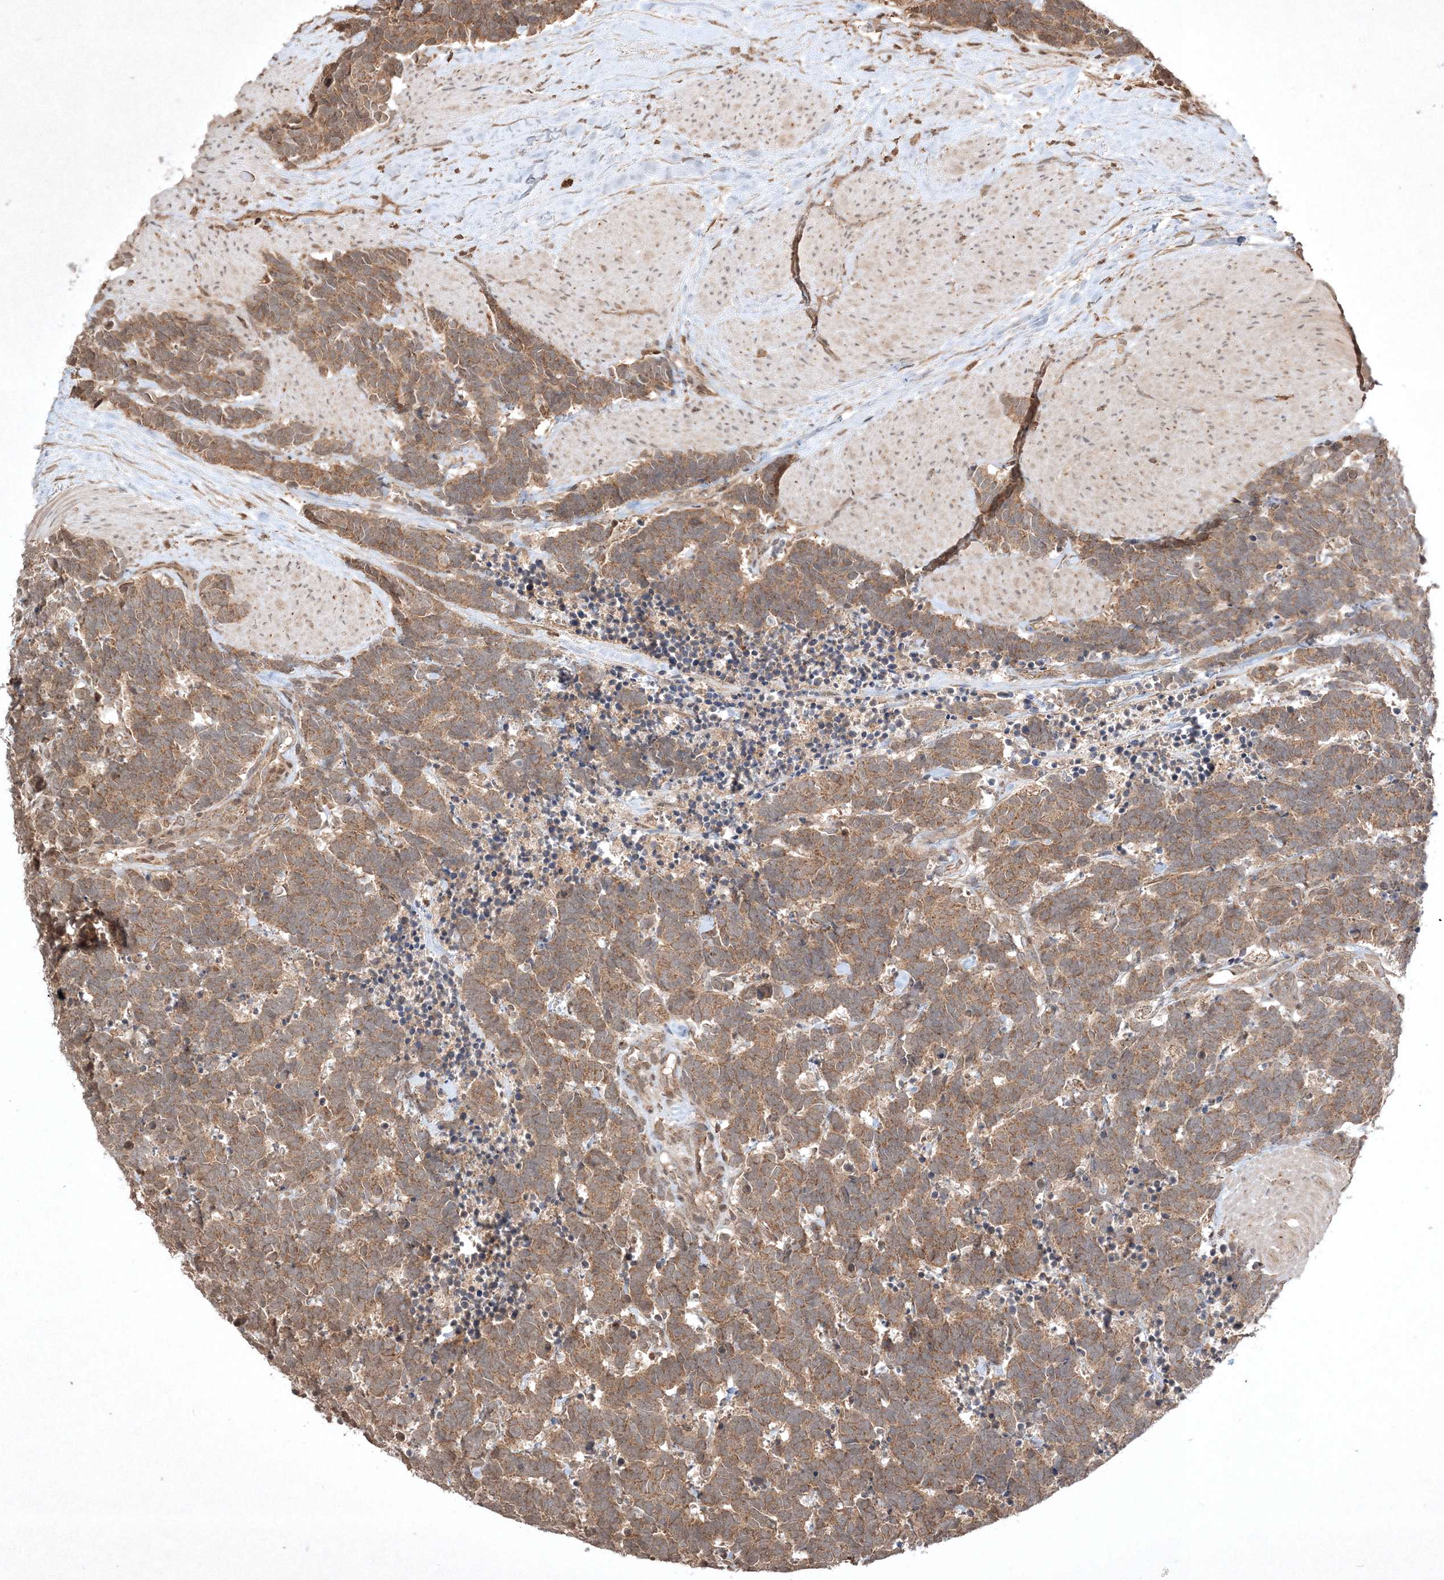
{"staining": {"intensity": "moderate", "quantity": ">75%", "location": "cytoplasmic/membranous"}, "tissue": "carcinoid", "cell_type": "Tumor cells", "image_type": "cancer", "snomed": [{"axis": "morphology", "description": "Carcinoma, NOS"}, {"axis": "morphology", "description": "Carcinoid, malignant, NOS"}, {"axis": "topography", "description": "Urinary bladder"}], "caption": "Malignant carcinoid tissue demonstrates moderate cytoplasmic/membranous expression in about >75% of tumor cells, visualized by immunohistochemistry.", "gene": "PLTP", "patient": {"sex": "male", "age": 57}}